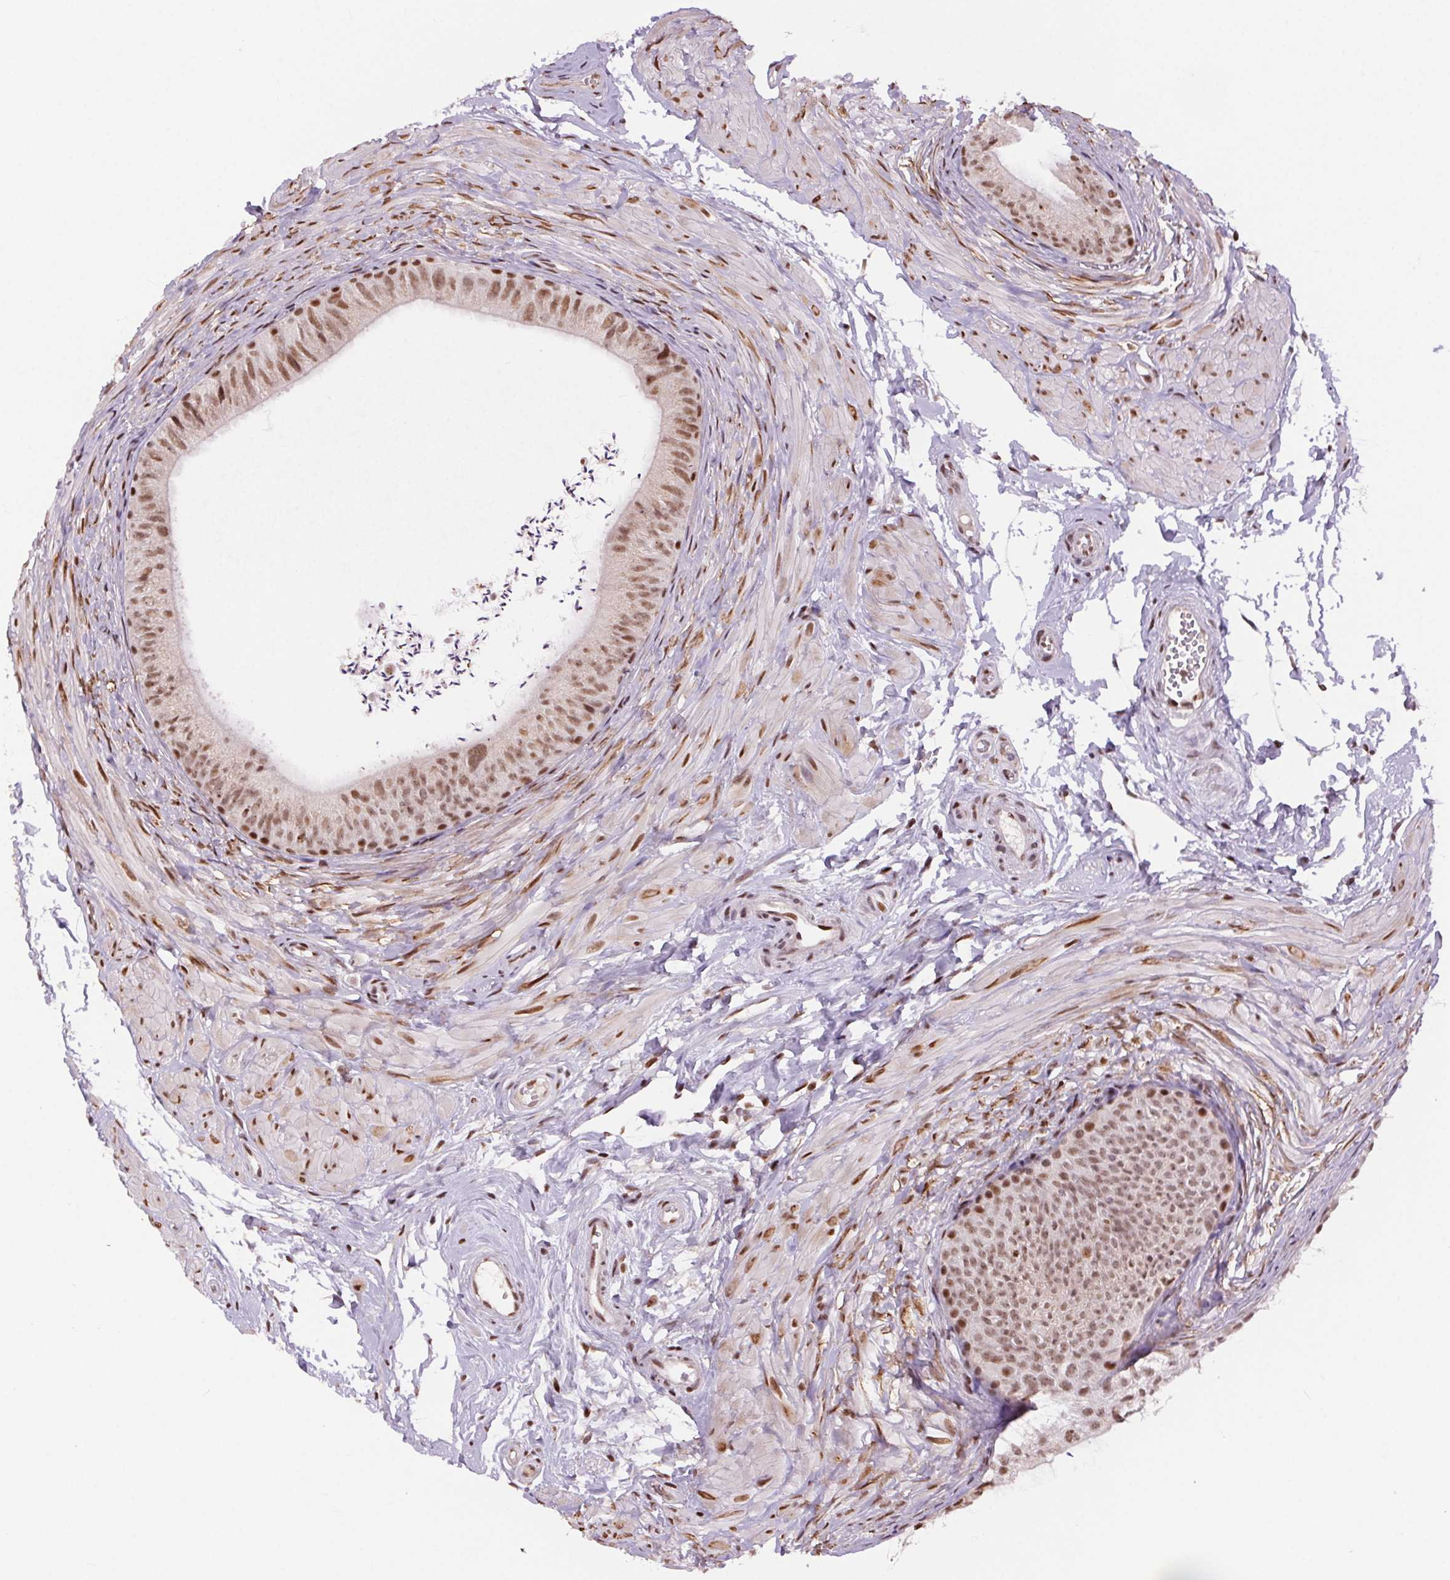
{"staining": {"intensity": "moderate", "quantity": ">75%", "location": "nuclear"}, "tissue": "epididymis", "cell_type": "Glandular cells", "image_type": "normal", "snomed": [{"axis": "morphology", "description": "Normal tissue, NOS"}, {"axis": "topography", "description": "Epididymis, spermatic cord, NOS"}, {"axis": "topography", "description": "Epididymis"}, {"axis": "topography", "description": "Peripheral nerve tissue"}], "caption": "A micrograph of epididymis stained for a protein demonstrates moderate nuclear brown staining in glandular cells.", "gene": "RAD23A", "patient": {"sex": "male", "age": 29}}